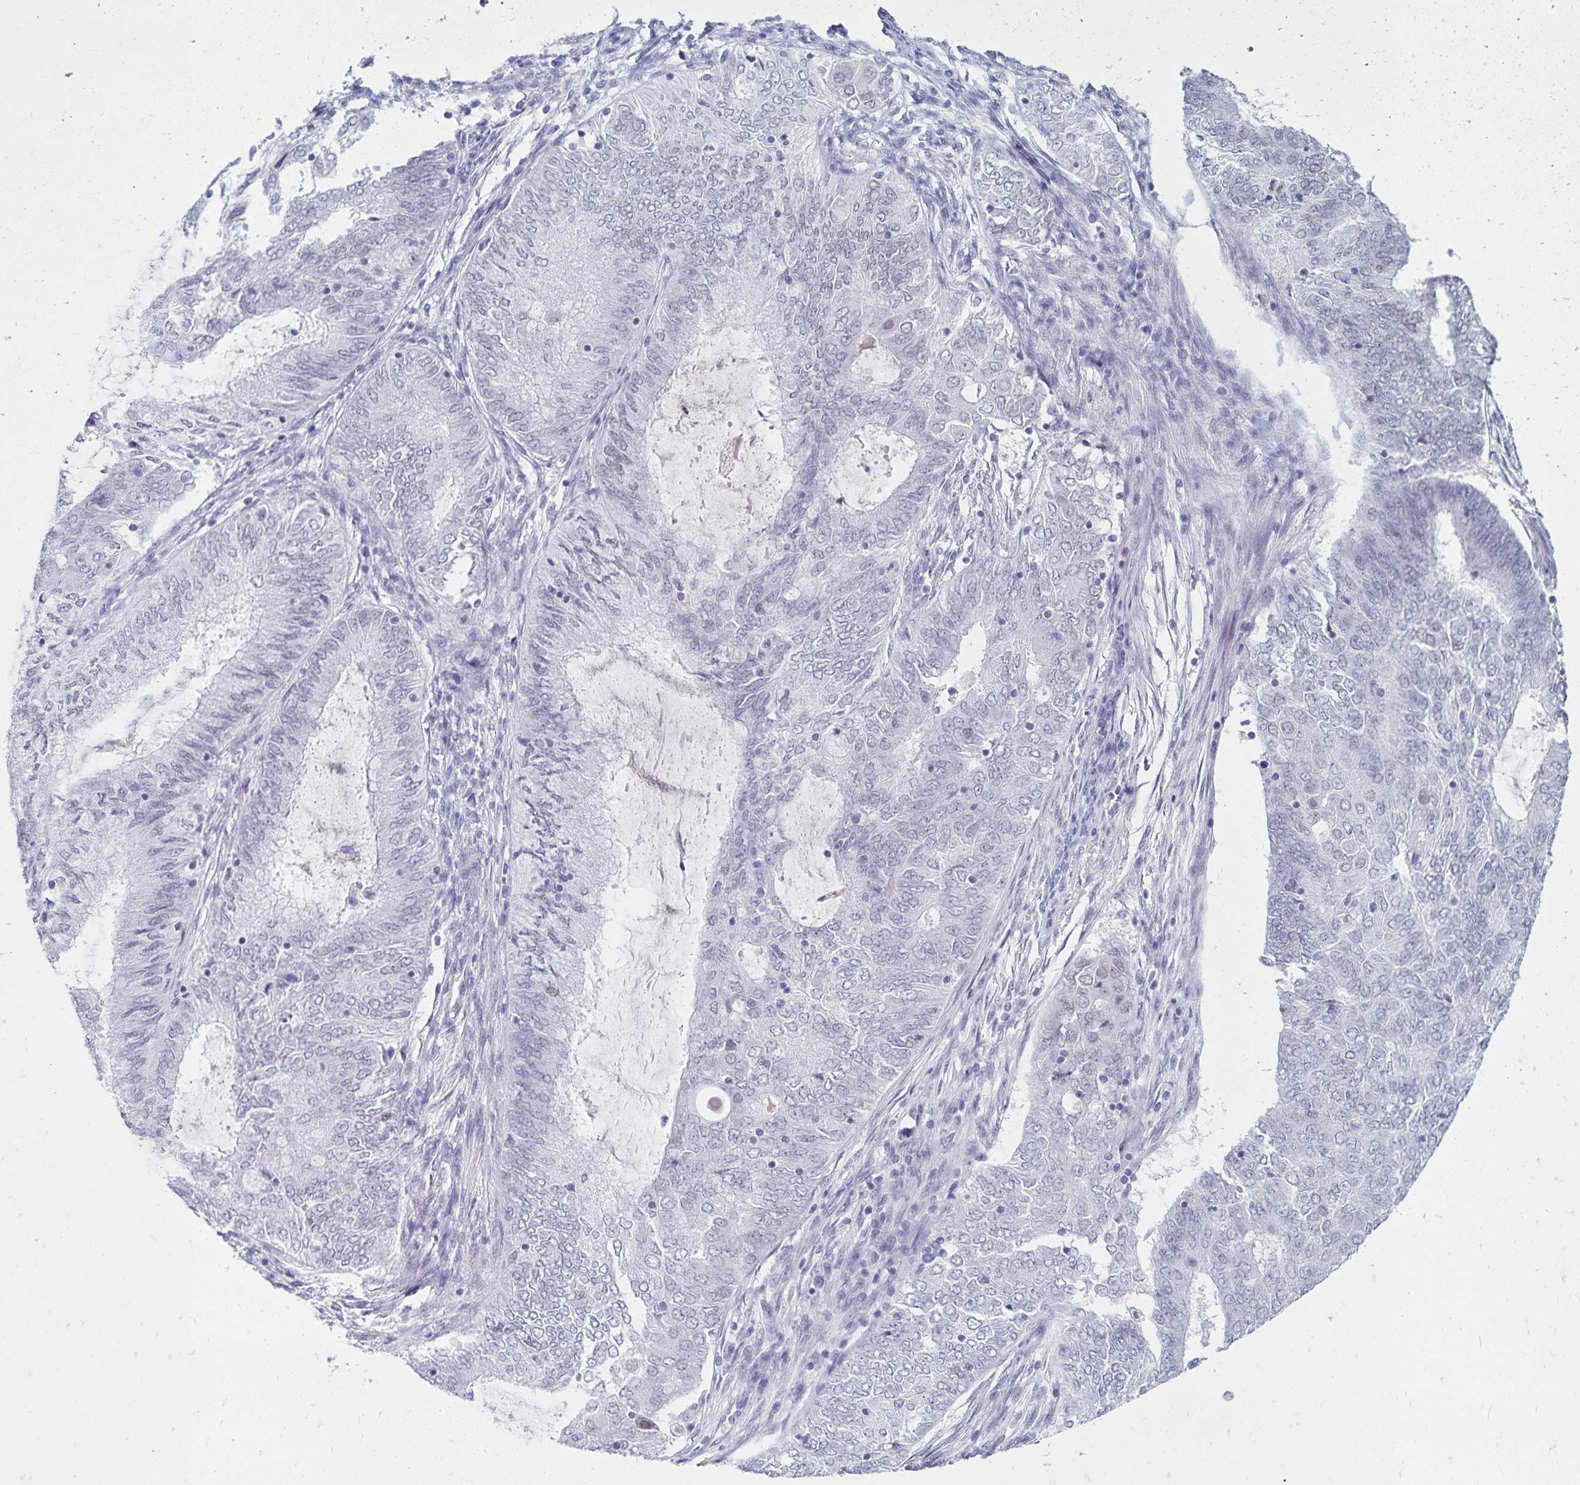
{"staining": {"intensity": "negative", "quantity": "none", "location": "none"}, "tissue": "endometrial cancer", "cell_type": "Tumor cells", "image_type": "cancer", "snomed": [{"axis": "morphology", "description": "Adenocarcinoma, NOS"}, {"axis": "topography", "description": "Endometrium"}], "caption": "The histopathology image displays no staining of tumor cells in endometrial cancer. (Stains: DAB immunohistochemistry with hematoxylin counter stain, Microscopy: brightfield microscopy at high magnification).", "gene": "FAM166C", "patient": {"sex": "female", "age": 62}}